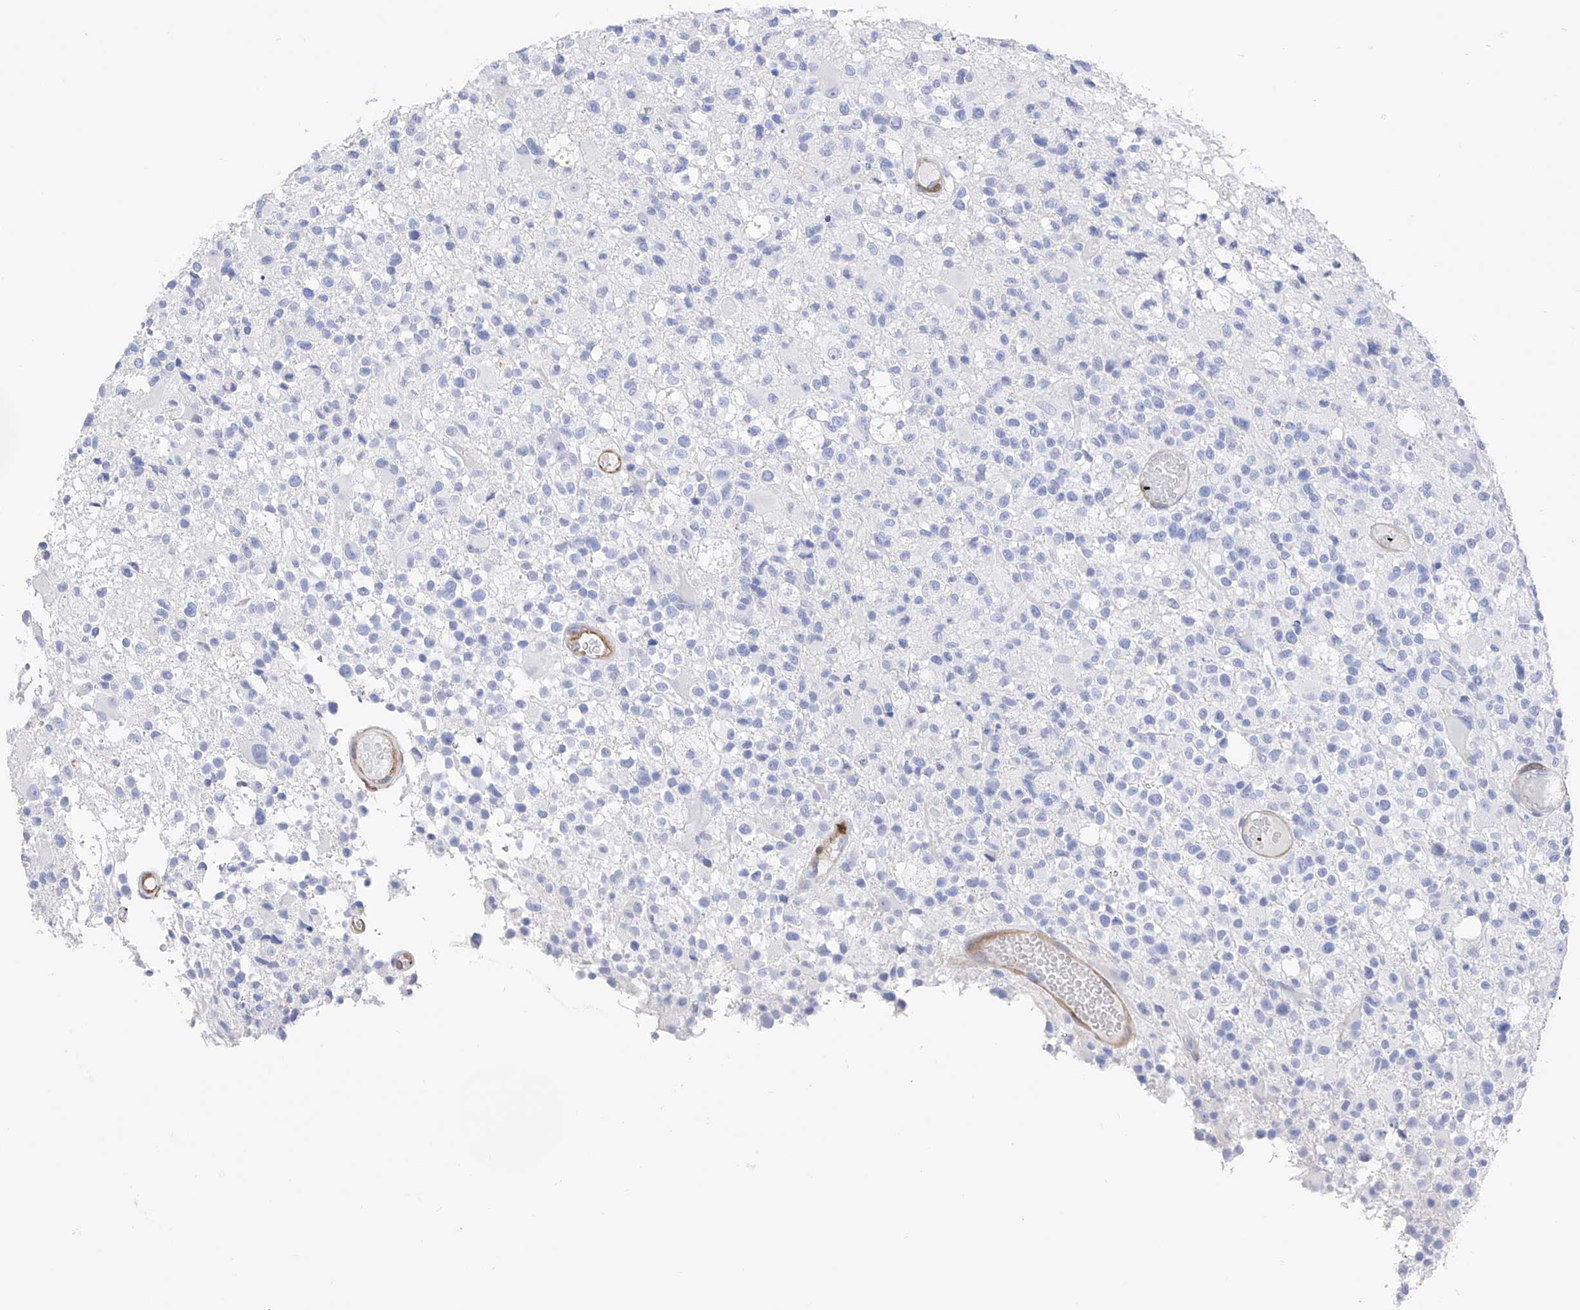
{"staining": {"intensity": "negative", "quantity": "none", "location": "none"}, "tissue": "glioma", "cell_type": "Tumor cells", "image_type": "cancer", "snomed": [{"axis": "morphology", "description": "Glioma, malignant, High grade"}, {"axis": "morphology", "description": "Glioblastoma, NOS"}, {"axis": "topography", "description": "Brain"}], "caption": "High power microscopy image of an immunohistochemistry (IHC) photomicrograph of glioblastoma, revealing no significant staining in tumor cells.", "gene": "TRPC7", "patient": {"sex": "male", "age": 60}}